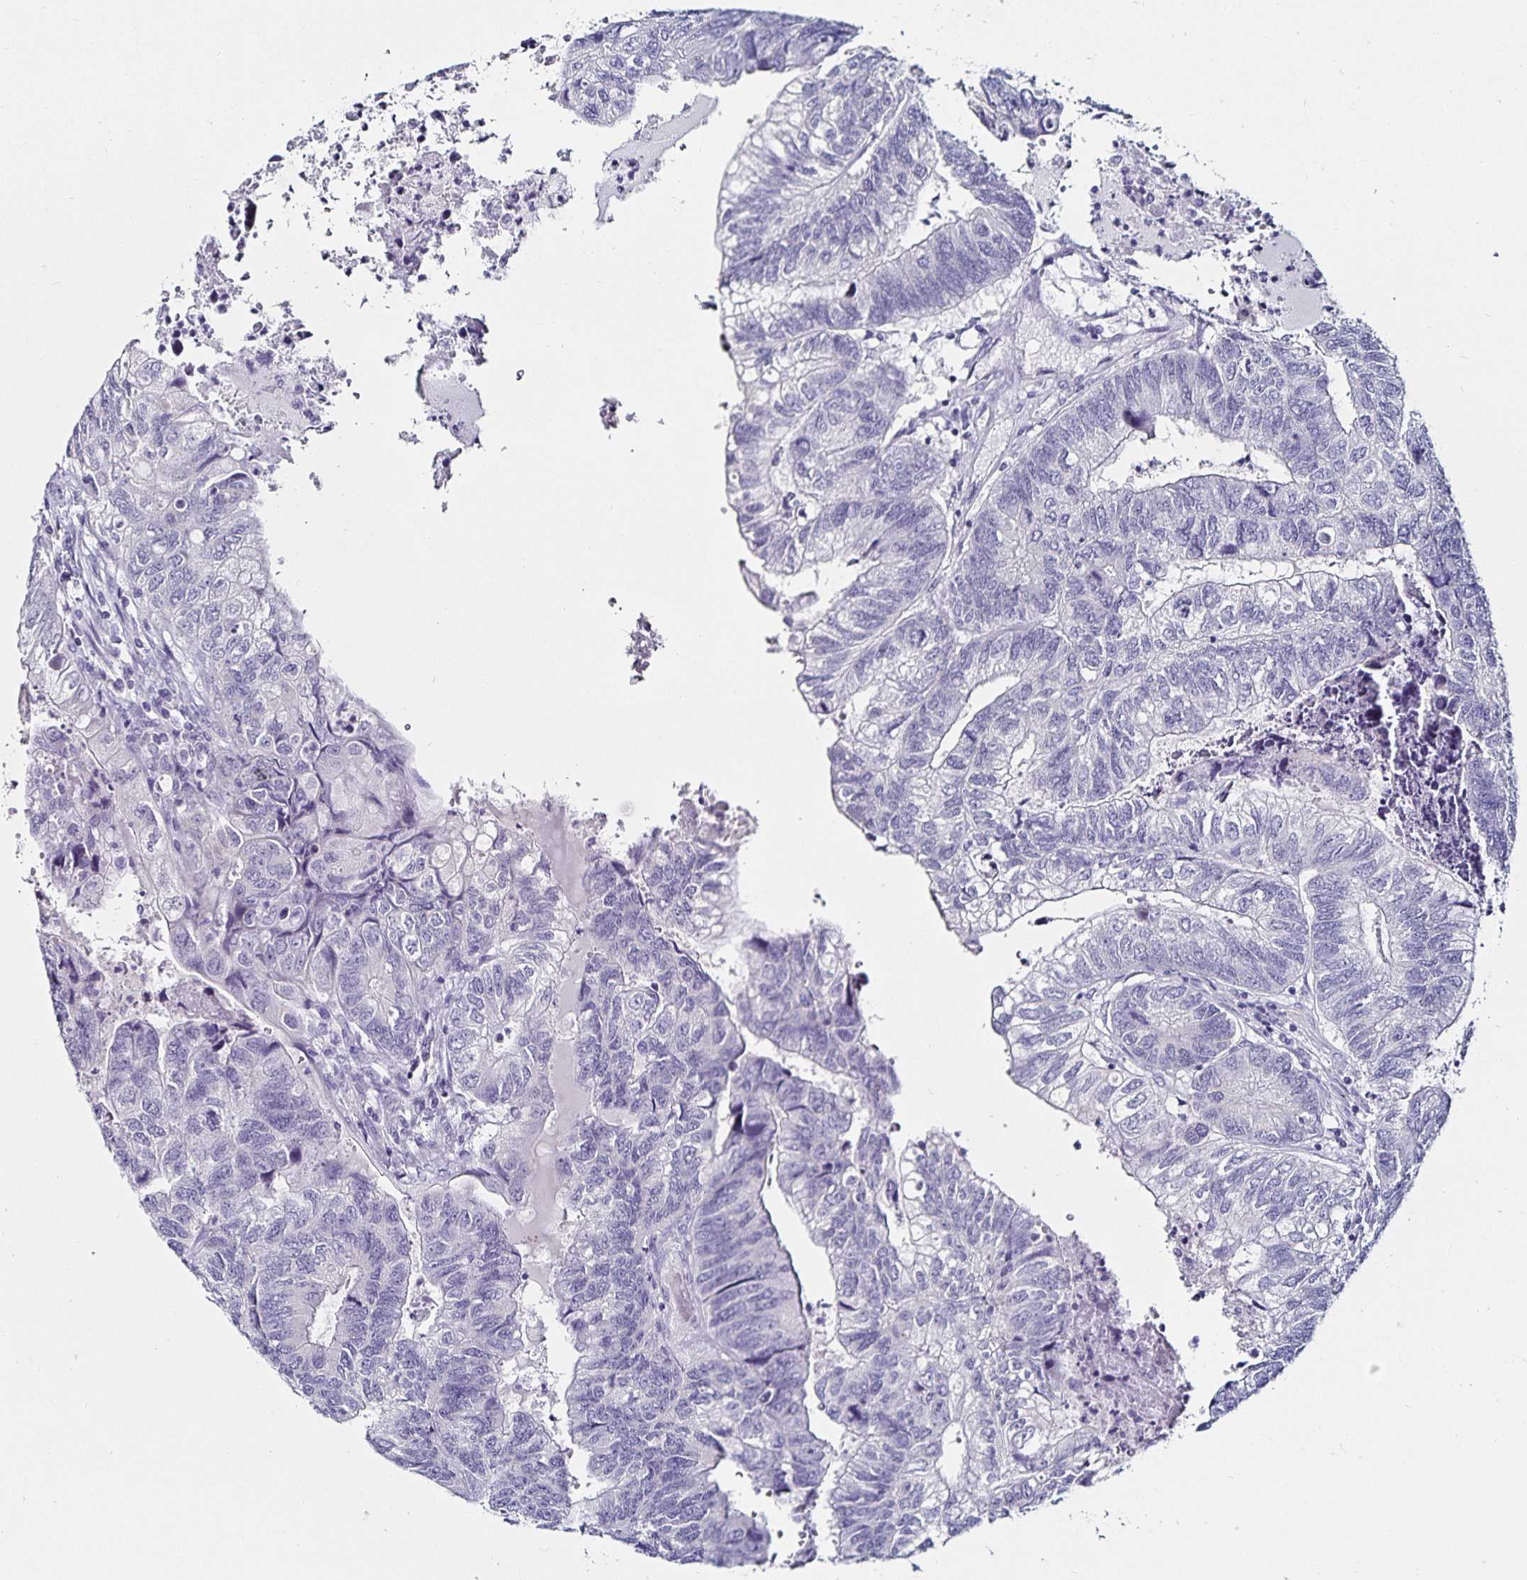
{"staining": {"intensity": "negative", "quantity": "none", "location": "none"}, "tissue": "colorectal cancer", "cell_type": "Tumor cells", "image_type": "cancer", "snomed": [{"axis": "morphology", "description": "Adenocarcinoma, NOS"}, {"axis": "topography", "description": "Colon"}], "caption": "Protein analysis of adenocarcinoma (colorectal) displays no significant positivity in tumor cells.", "gene": "TSPAN7", "patient": {"sex": "female", "age": 67}}